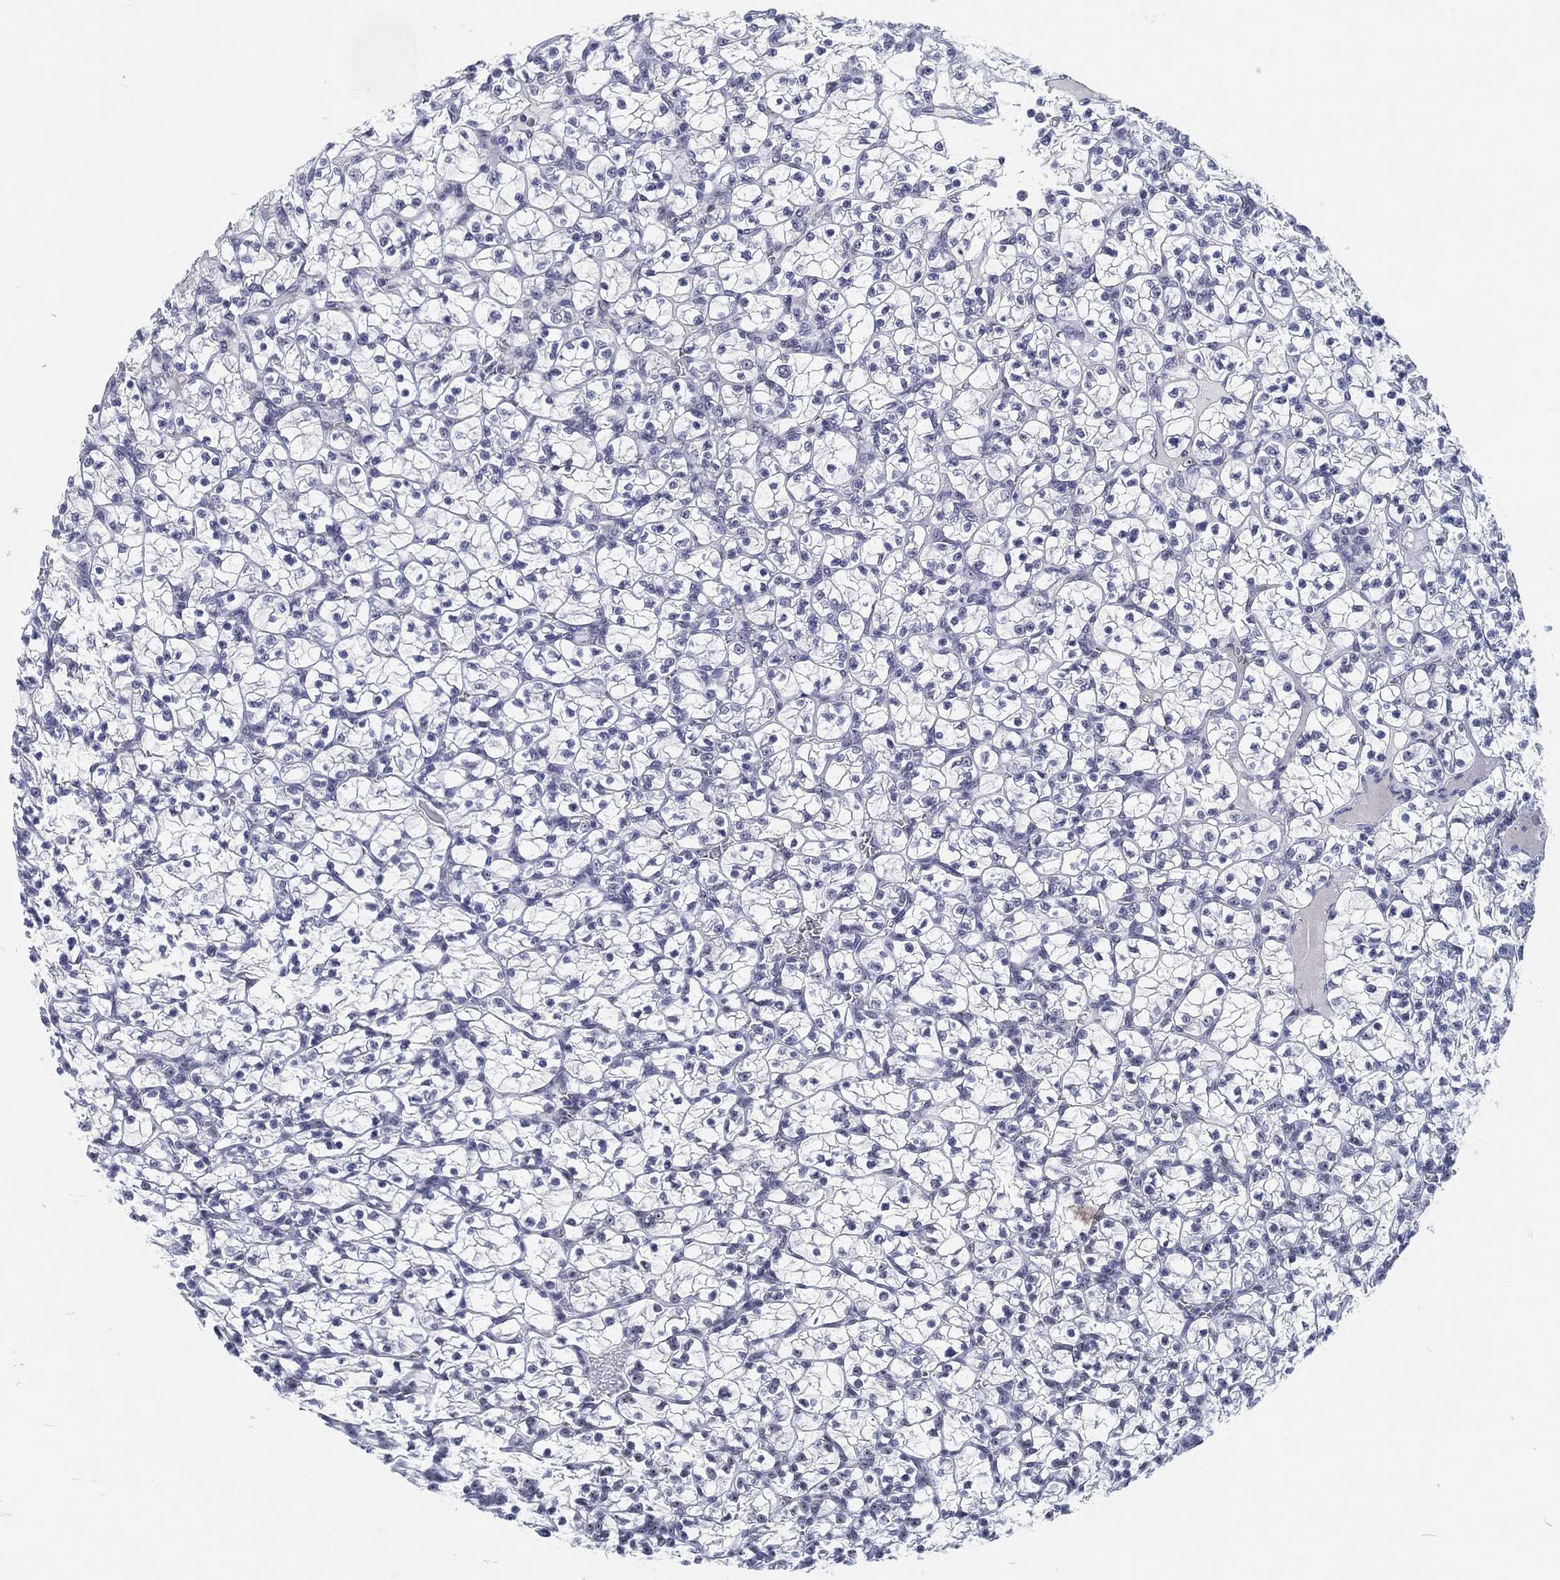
{"staining": {"intensity": "negative", "quantity": "none", "location": "none"}, "tissue": "renal cancer", "cell_type": "Tumor cells", "image_type": "cancer", "snomed": [{"axis": "morphology", "description": "Adenocarcinoma, NOS"}, {"axis": "topography", "description": "Kidney"}], "caption": "Renal cancer was stained to show a protein in brown. There is no significant positivity in tumor cells. (Immunohistochemistry, brightfield microscopy, high magnification).", "gene": "MAPK8IP1", "patient": {"sex": "female", "age": 89}}